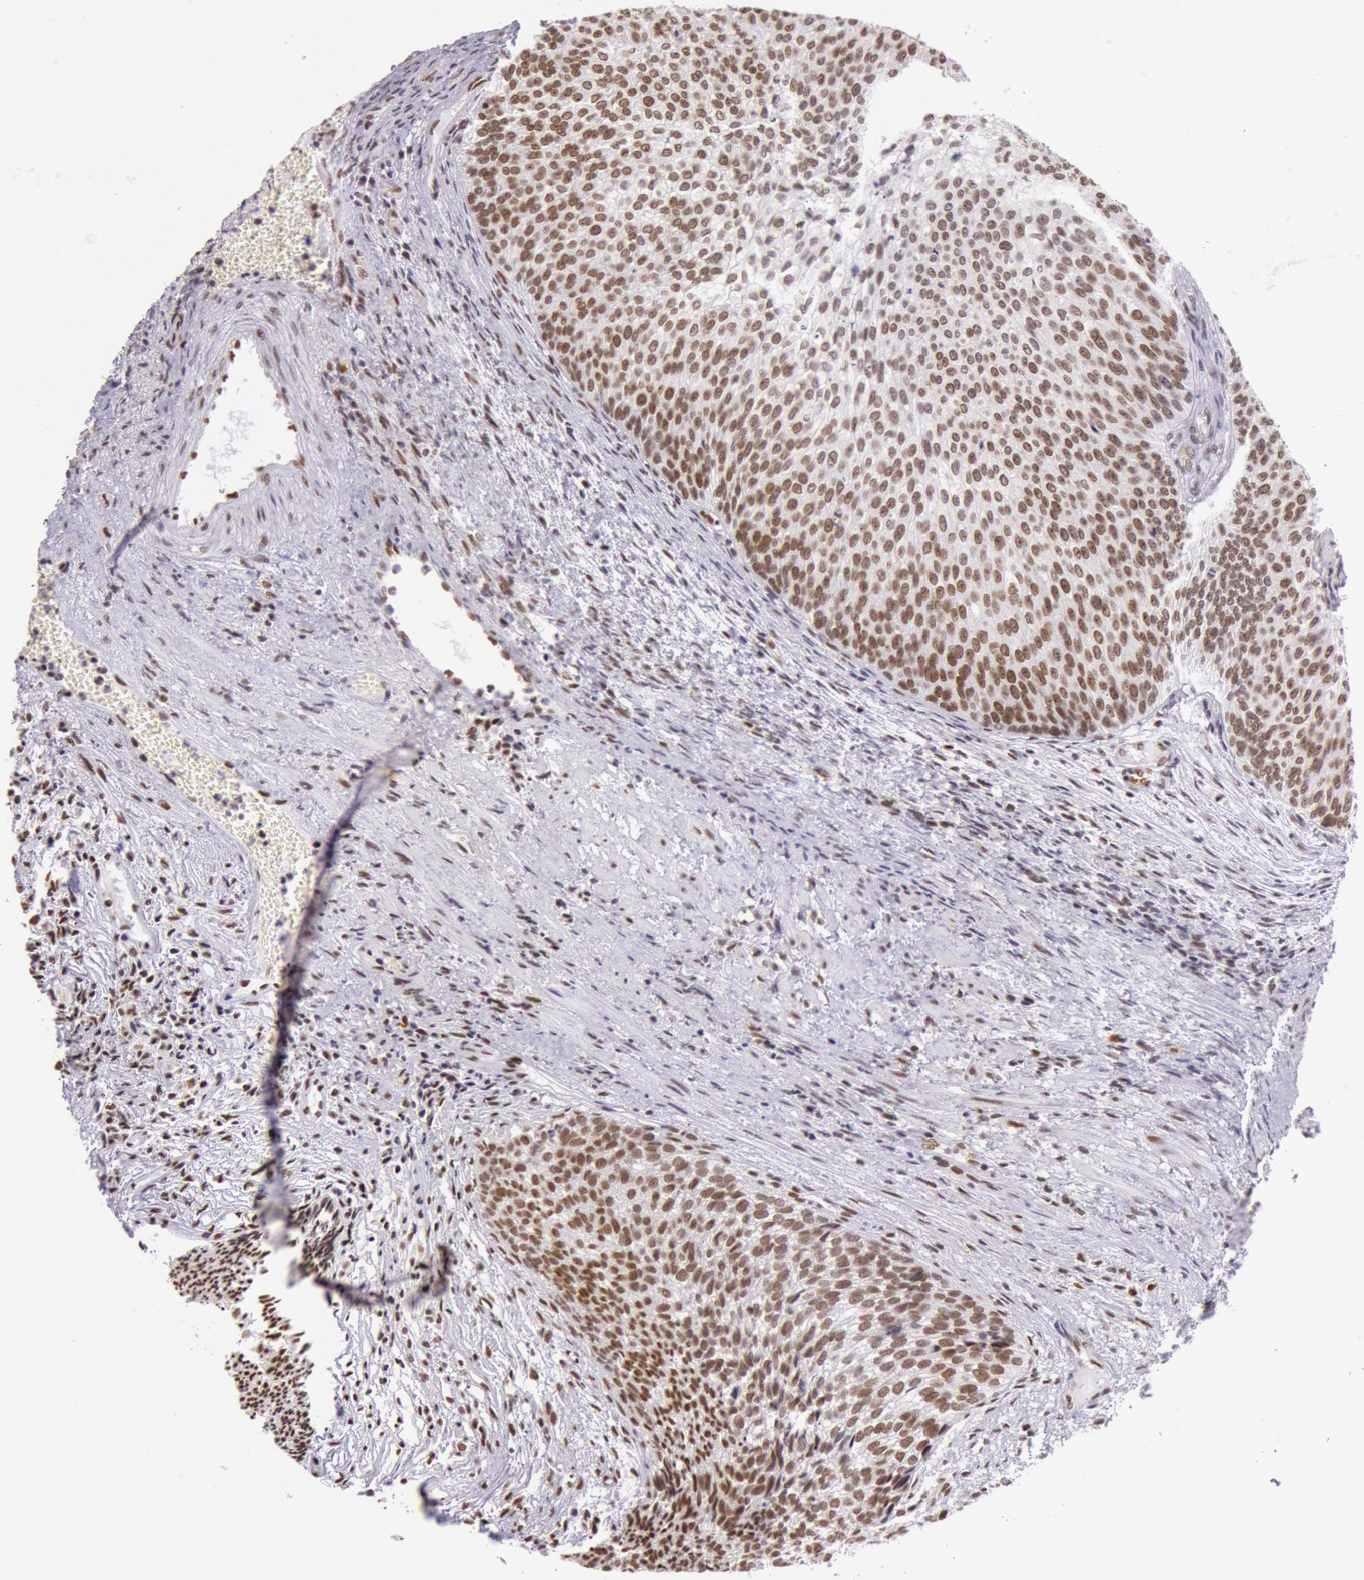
{"staining": {"intensity": "moderate", "quantity": ">75%", "location": "nuclear"}, "tissue": "urothelial cancer", "cell_type": "Tumor cells", "image_type": "cancer", "snomed": [{"axis": "morphology", "description": "Urothelial carcinoma, Low grade"}, {"axis": "topography", "description": "Urinary bladder"}], "caption": "Low-grade urothelial carcinoma stained with a brown dye exhibits moderate nuclear positive positivity in approximately >75% of tumor cells.", "gene": "NBN", "patient": {"sex": "male", "age": 84}}